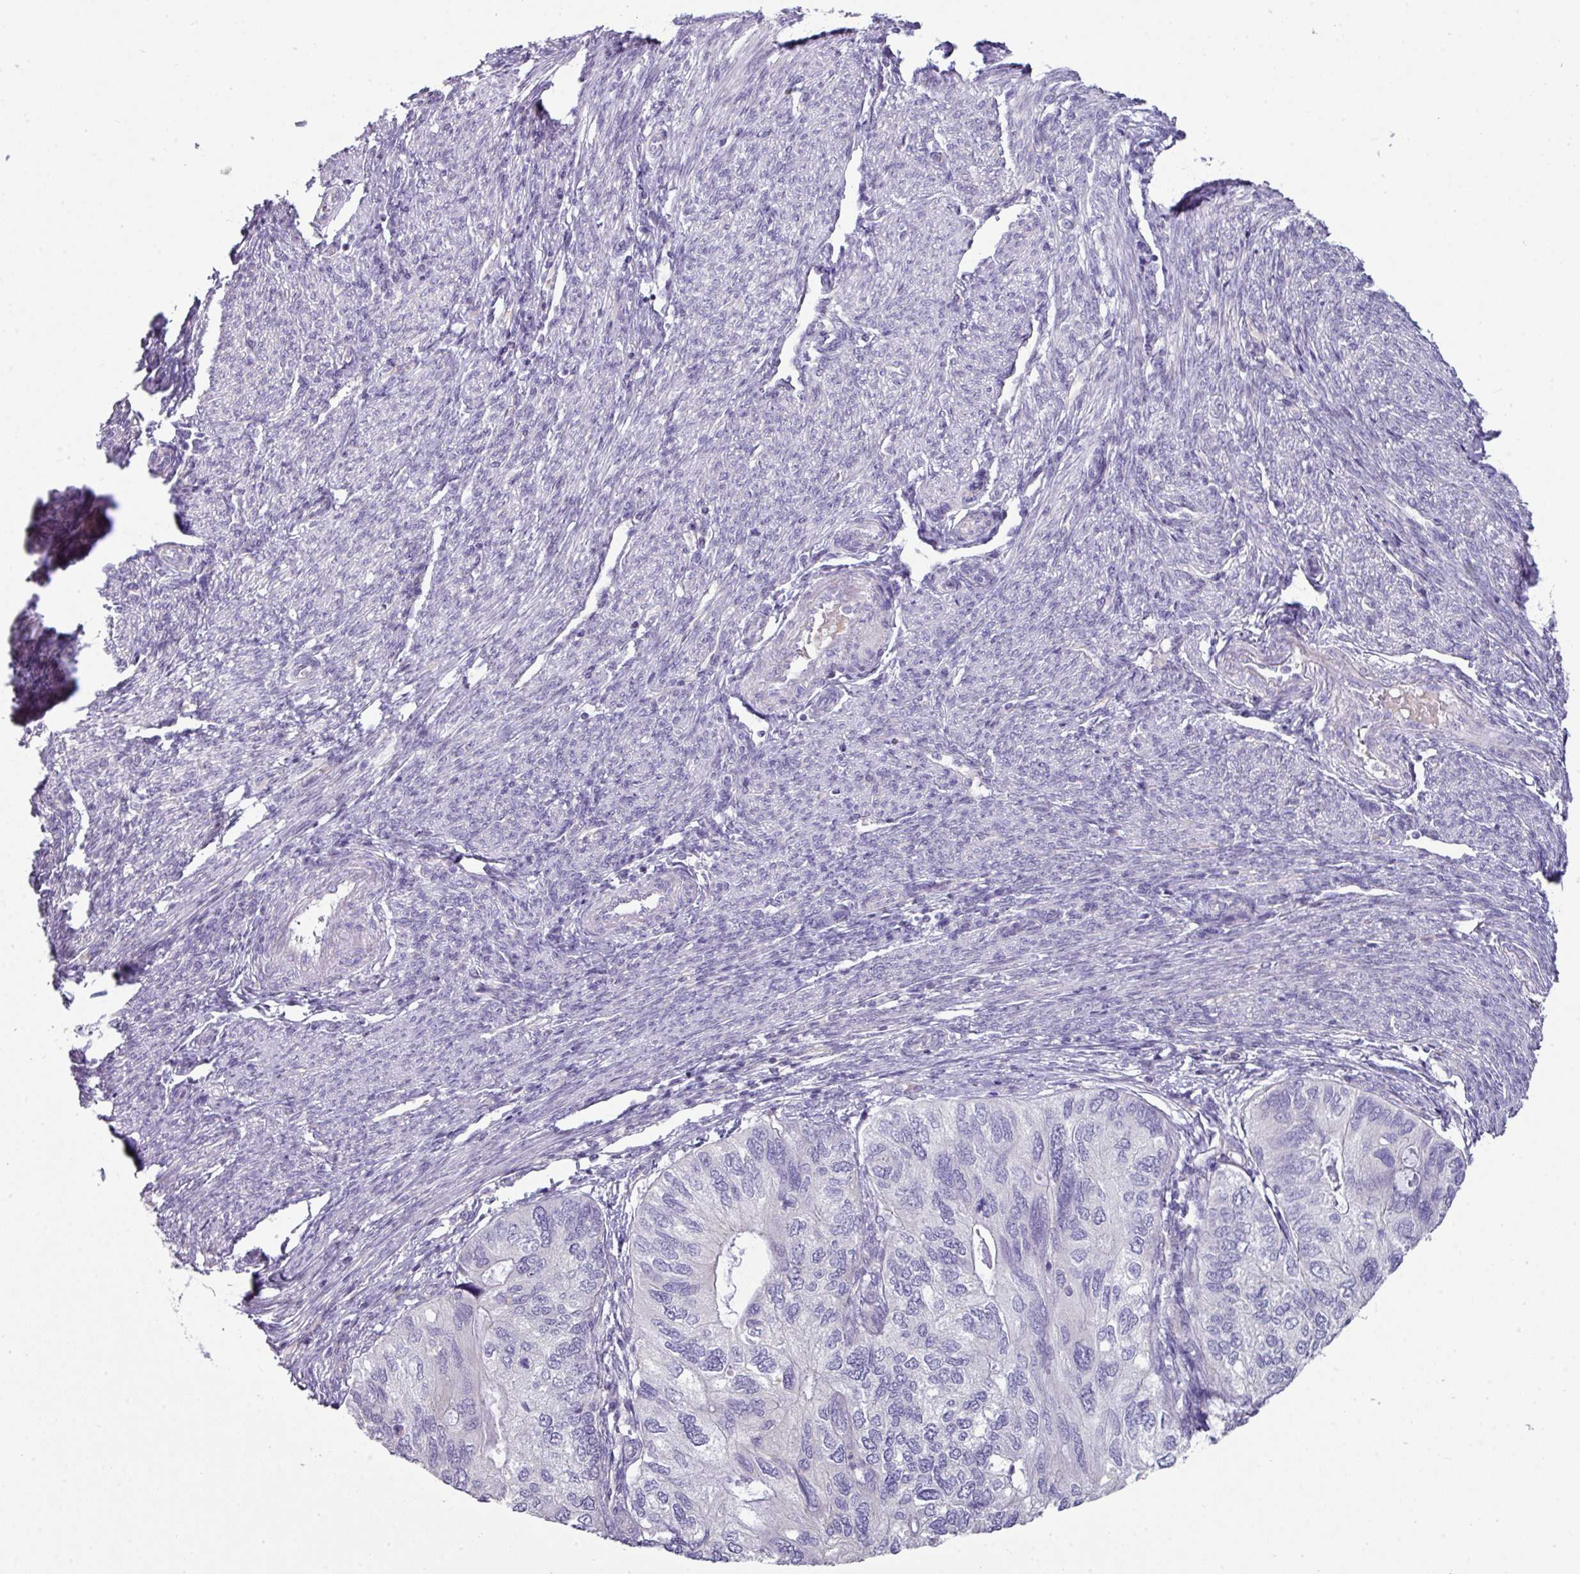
{"staining": {"intensity": "negative", "quantity": "none", "location": "none"}, "tissue": "endometrial cancer", "cell_type": "Tumor cells", "image_type": "cancer", "snomed": [{"axis": "morphology", "description": "Carcinoma, NOS"}, {"axis": "topography", "description": "Uterus"}], "caption": "This is an immunohistochemistry photomicrograph of endometrial carcinoma. There is no staining in tumor cells.", "gene": "STAT5A", "patient": {"sex": "female", "age": 76}}